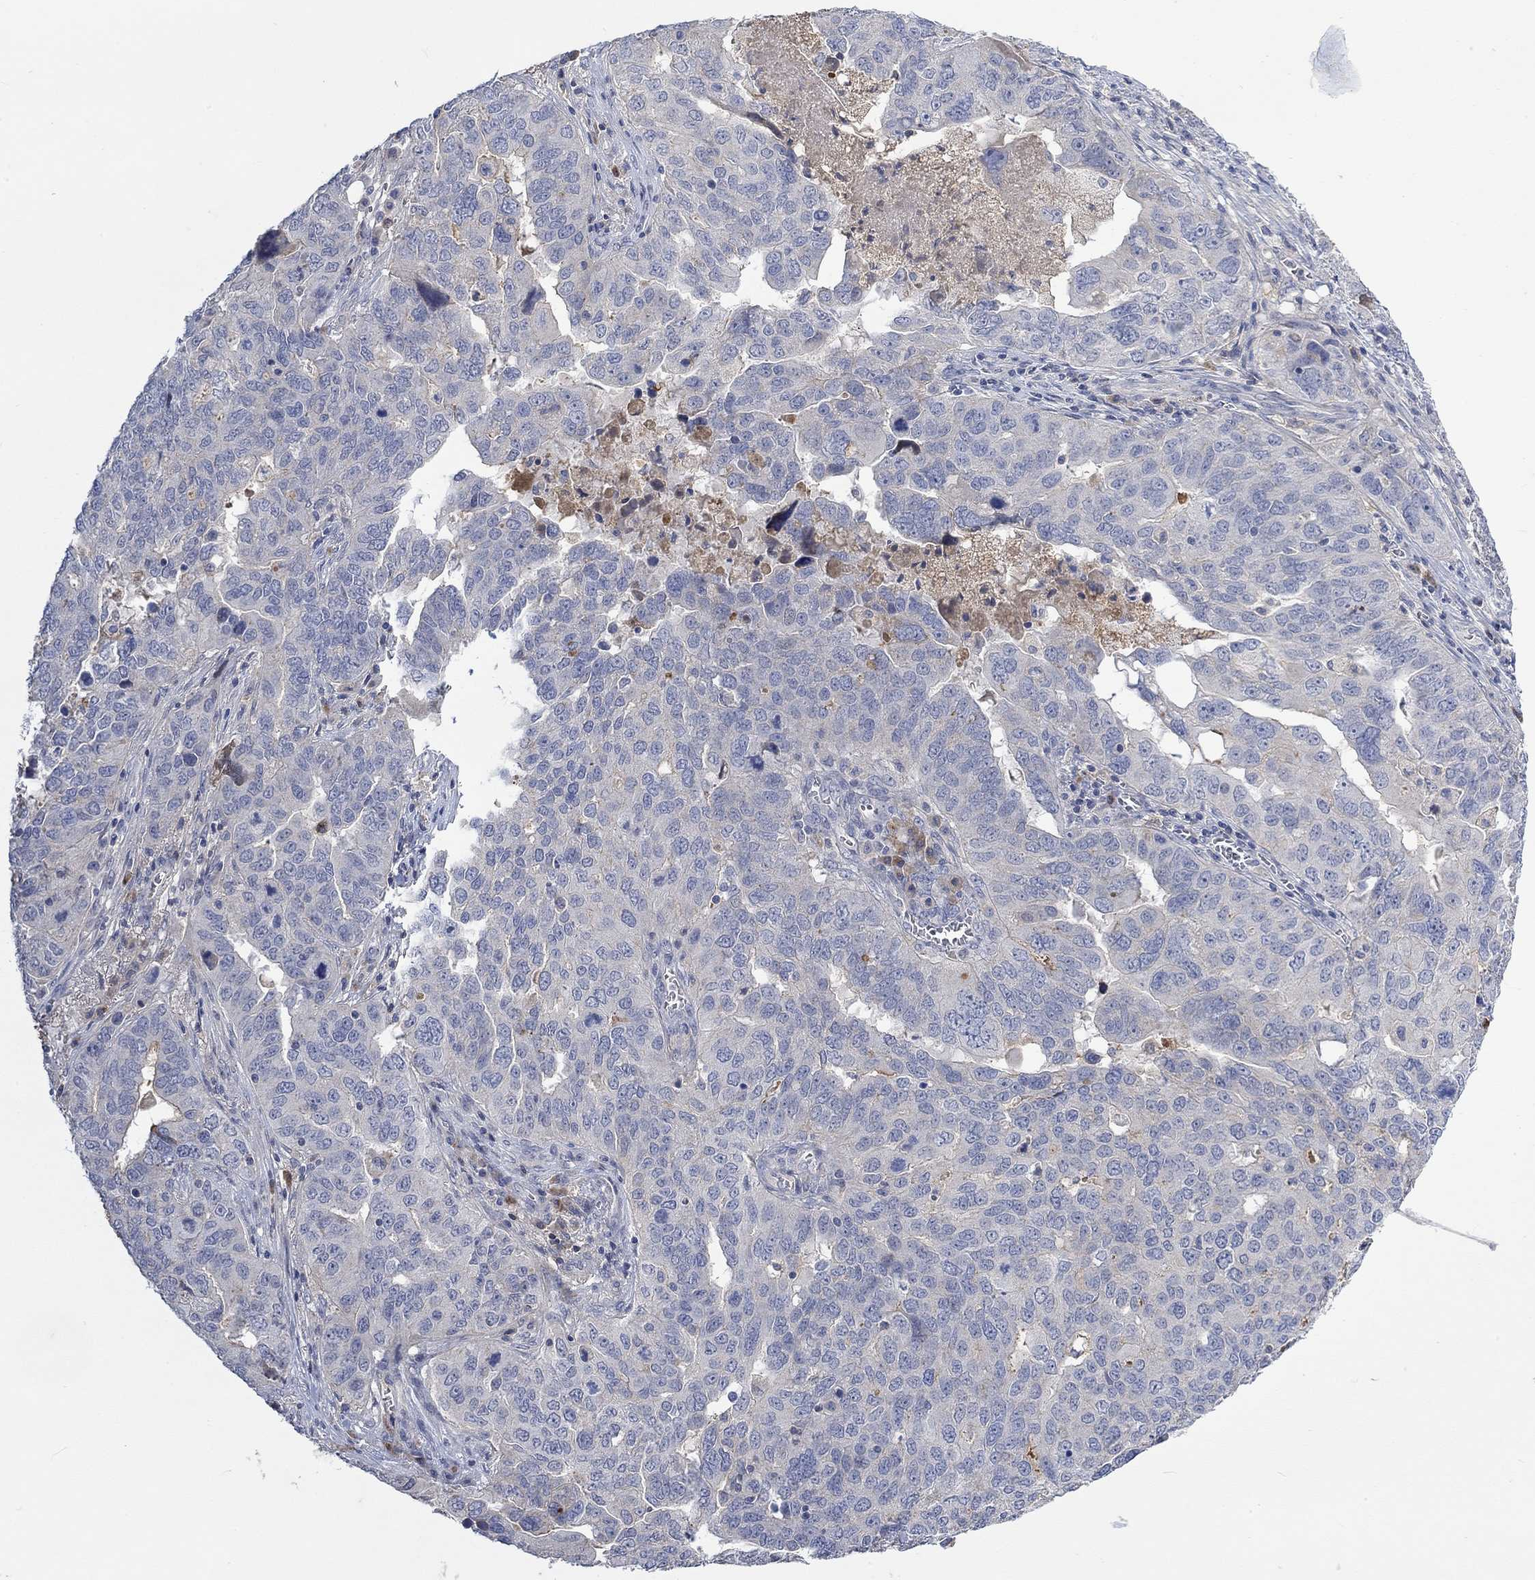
{"staining": {"intensity": "negative", "quantity": "none", "location": "none"}, "tissue": "ovarian cancer", "cell_type": "Tumor cells", "image_type": "cancer", "snomed": [{"axis": "morphology", "description": "Carcinoma, endometroid"}, {"axis": "topography", "description": "Soft tissue"}, {"axis": "topography", "description": "Ovary"}], "caption": "An IHC photomicrograph of ovarian cancer (endometroid carcinoma) is shown. There is no staining in tumor cells of ovarian cancer (endometroid carcinoma).", "gene": "MSTN", "patient": {"sex": "female", "age": 52}}